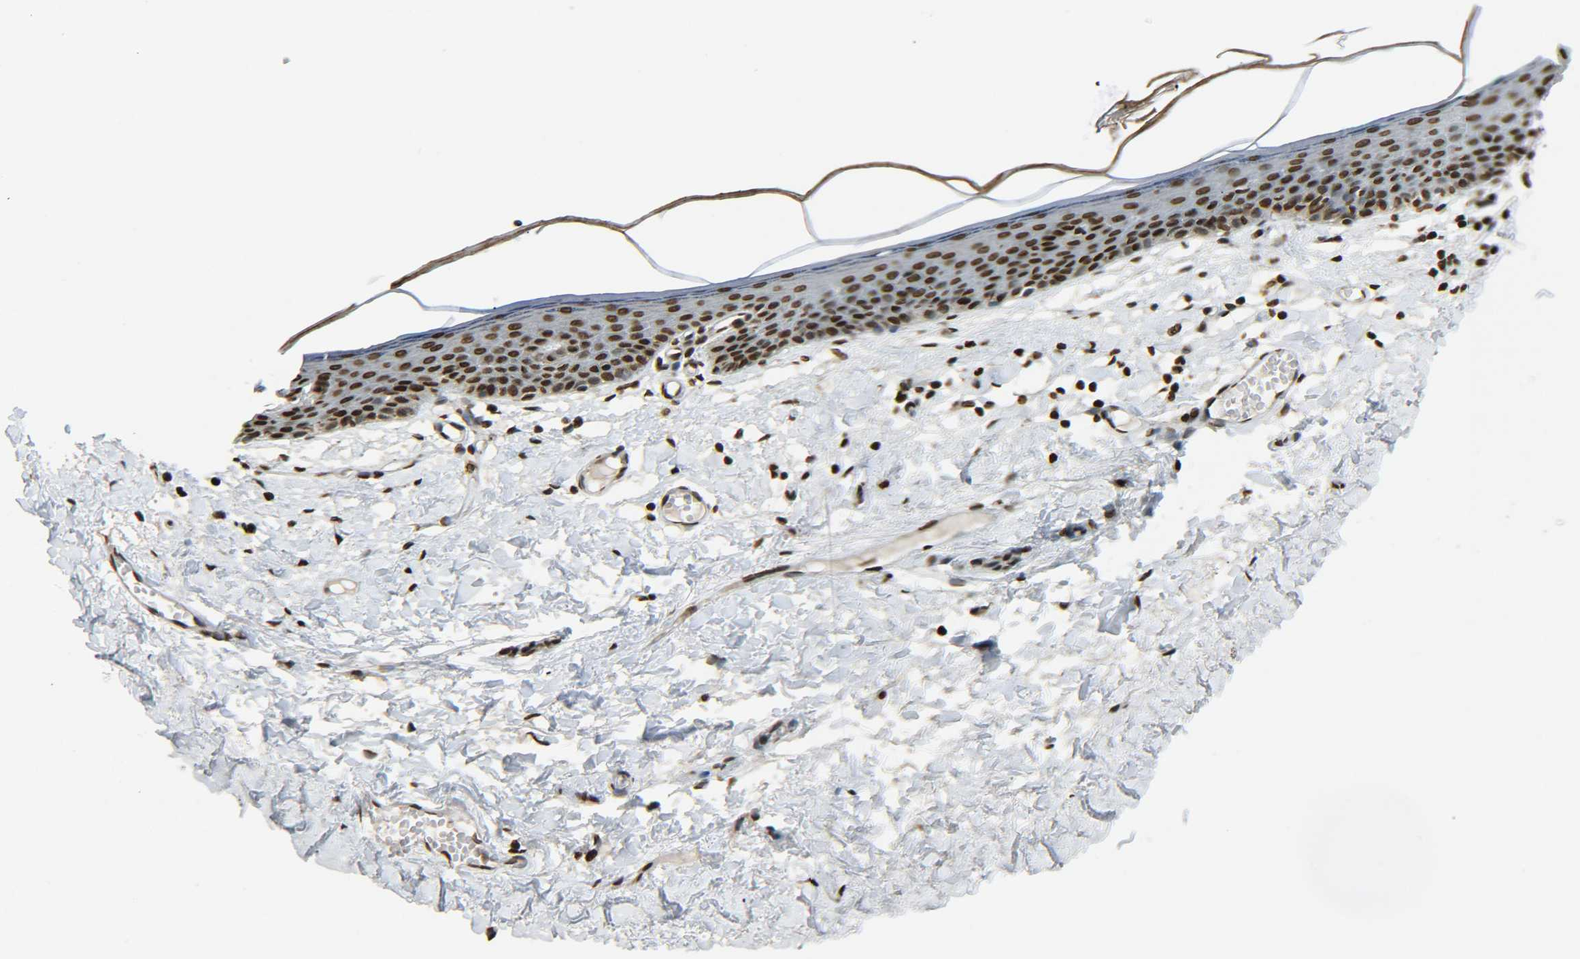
{"staining": {"intensity": "strong", "quantity": ">75%", "location": "nuclear"}, "tissue": "skin", "cell_type": "Epidermal cells", "image_type": "normal", "snomed": [{"axis": "morphology", "description": "Normal tissue, NOS"}, {"axis": "topography", "description": "Vulva"}], "caption": "Skin stained with IHC displays strong nuclear expression in about >75% of epidermal cells. (DAB IHC with brightfield microscopy, high magnification).", "gene": "H4C16", "patient": {"sex": "female", "age": 54}}